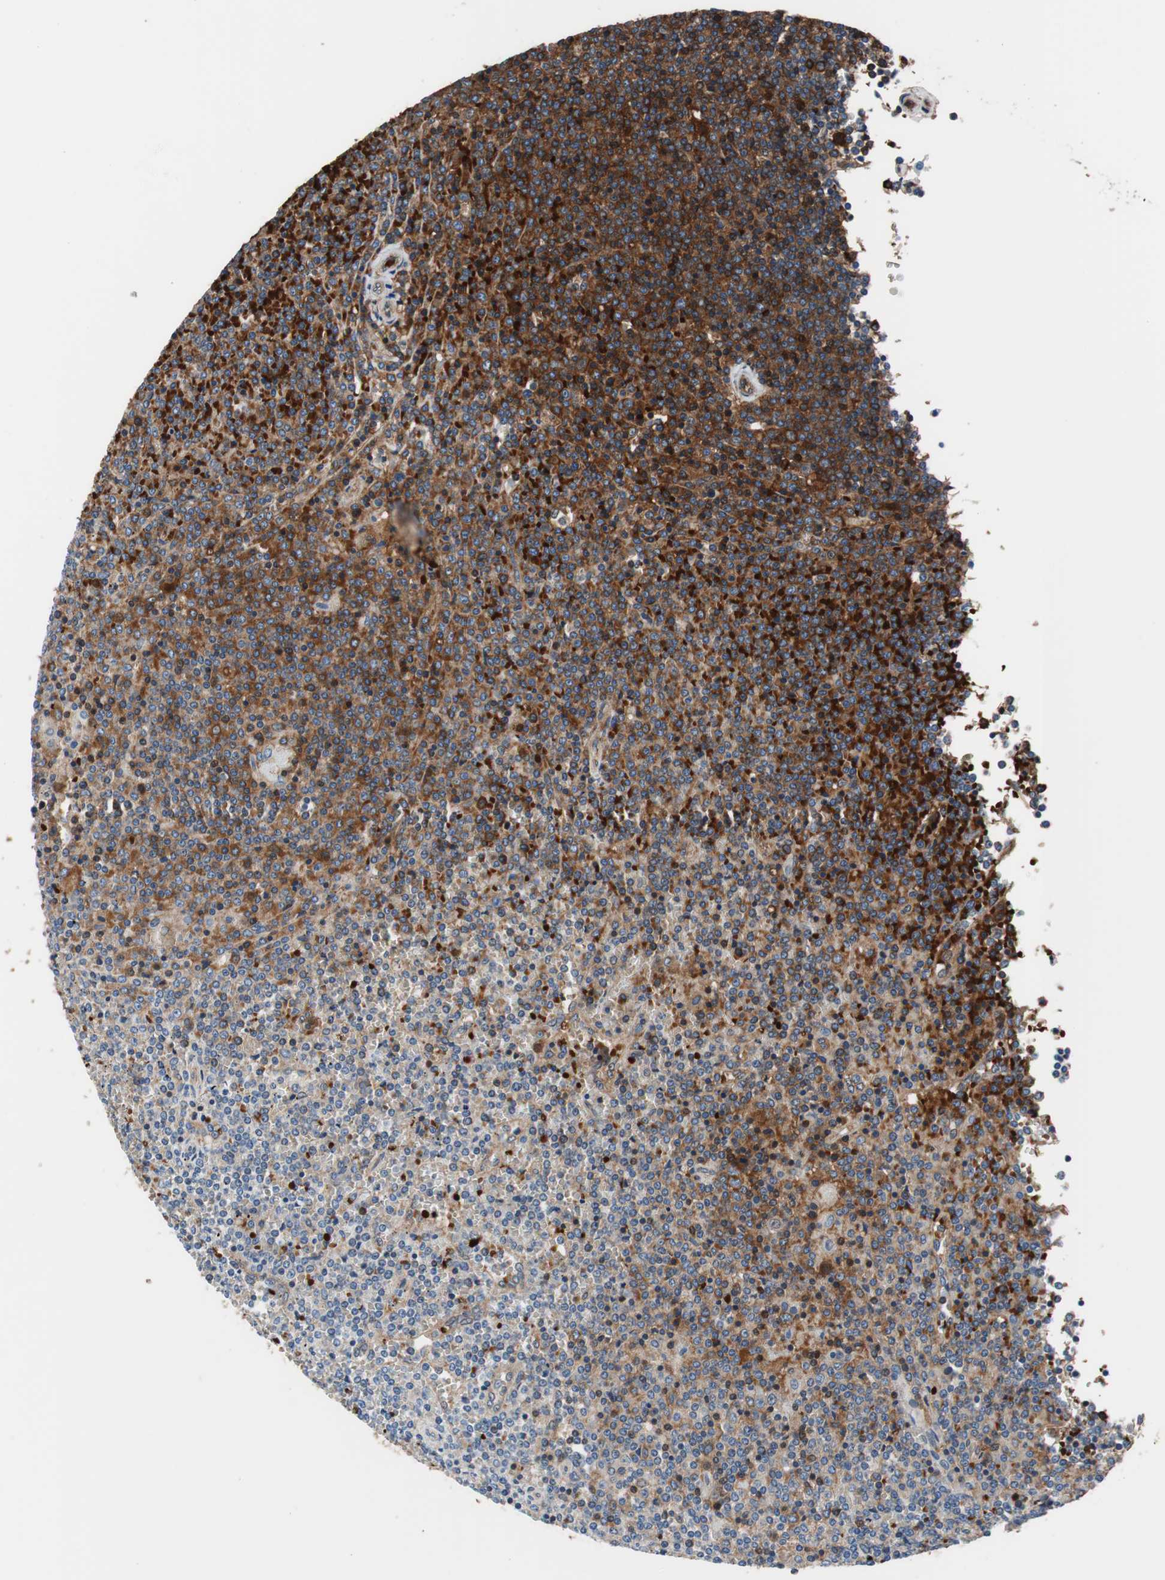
{"staining": {"intensity": "strong", "quantity": "25%-75%", "location": "cytoplasmic/membranous,nuclear"}, "tissue": "lymphoma", "cell_type": "Tumor cells", "image_type": "cancer", "snomed": [{"axis": "morphology", "description": "Malignant lymphoma, non-Hodgkin's type, Low grade"}, {"axis": "topography", "description": "Spleen"}], "caption": "Immunohistochemical staining of low-grade malignant lymphoma, non-Hodgkin's type demonstrates strong cytoplasmic/membranous and nuclear protein staining in about 25%-75% of tumor cells.", "gene": "PRDX2", "patient": {"sex": "female", "age": 19}}